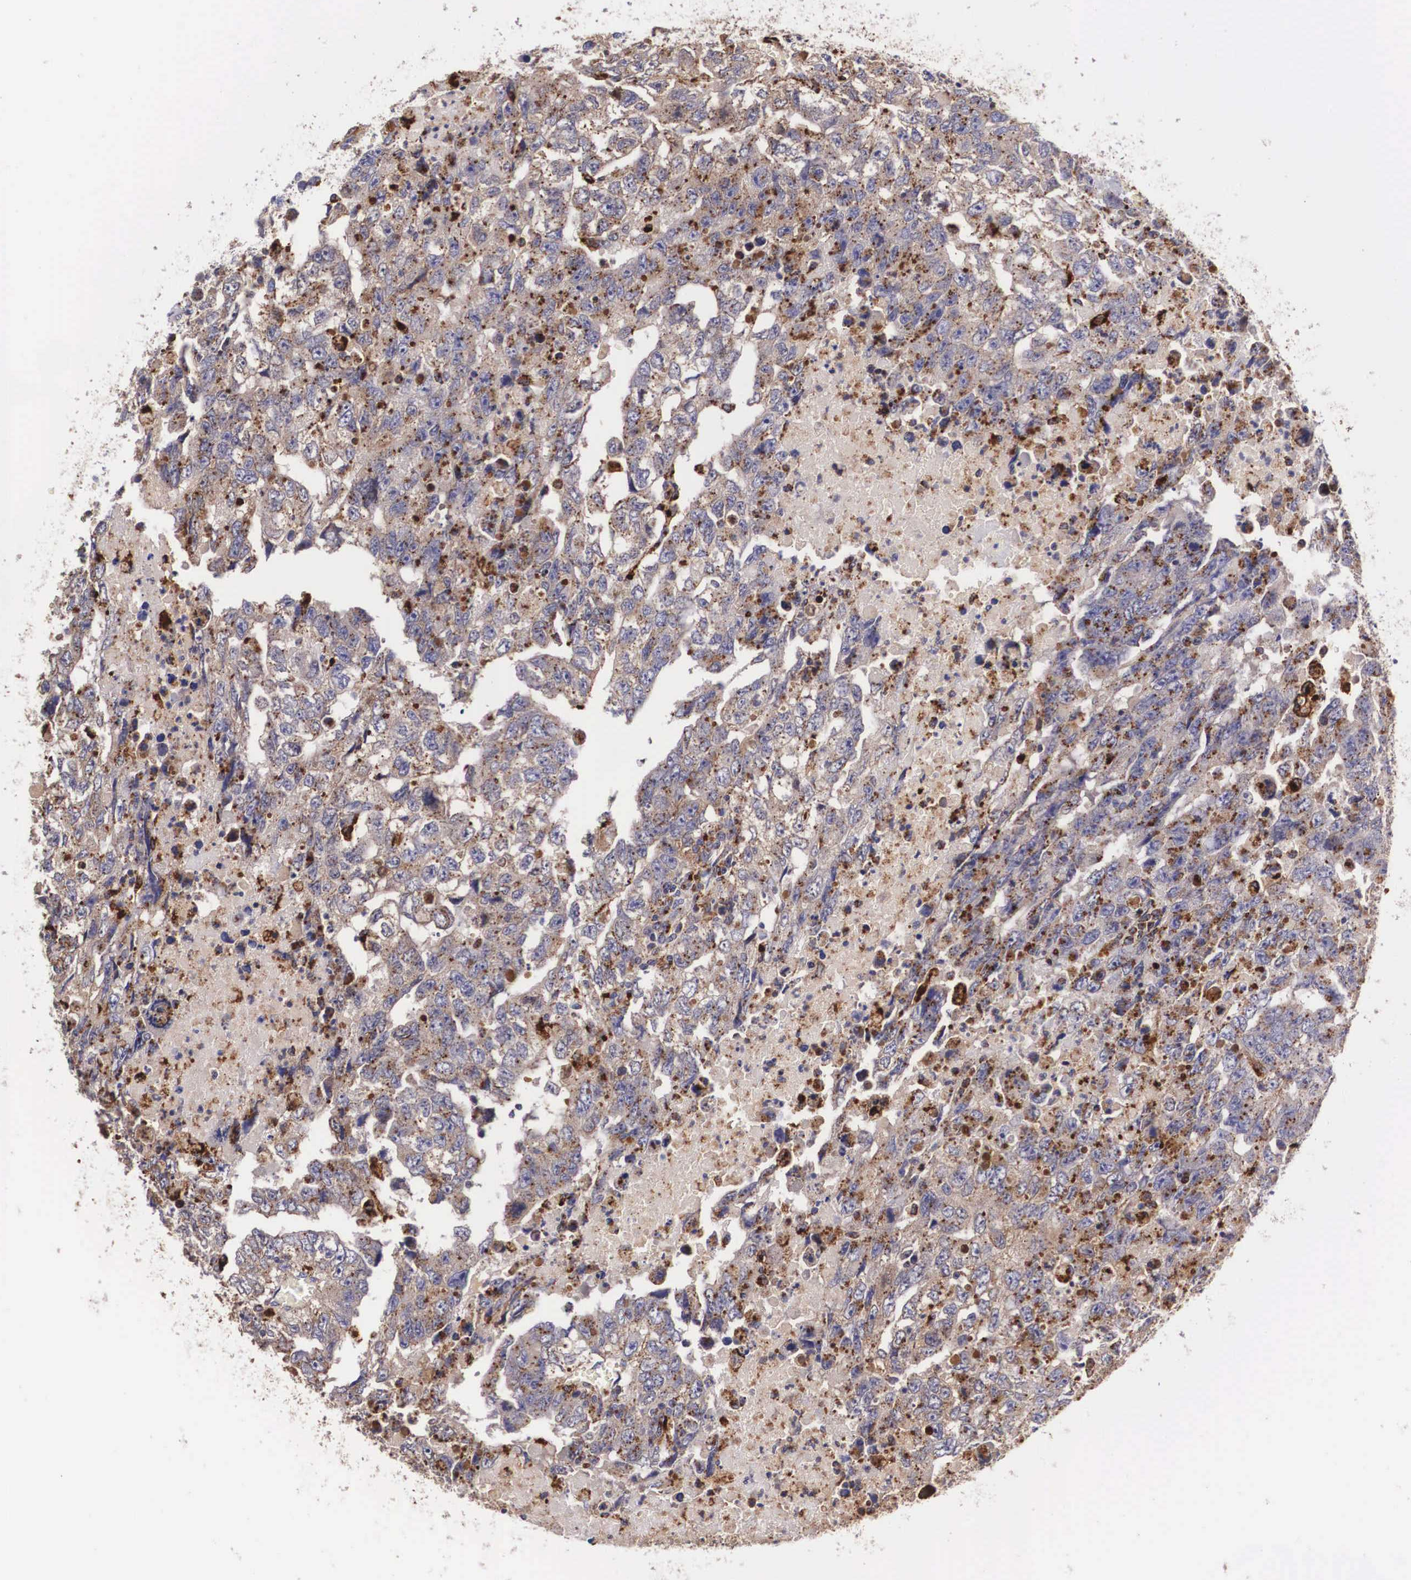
{"staining": {"intensity": "moderate", "quantity": "25%-75%", "location": "cytoplasmic/membranous"}, "tissue": "testis cancer", "cell_type": "Tumor cells", "image_type": "cancer", "snomed": [{"axis": "morphology", "description": "Carcinoma, Embryonal, NOS"}, {"axis": "topography", "description": "Testis"}], "caption": "Testis embryonal carcinoma was stained to show a protein in brown. There is medium levels of moderate cytoplasmic/membranous staining in approximately 25%-75% of tumor cells. (Stains: DAB in brown, nuclei in blue, Microscopy: brightfield microscopy at high magnification).", "gene": "NAGA", "patient": {"sex": "male", "age": 36}}